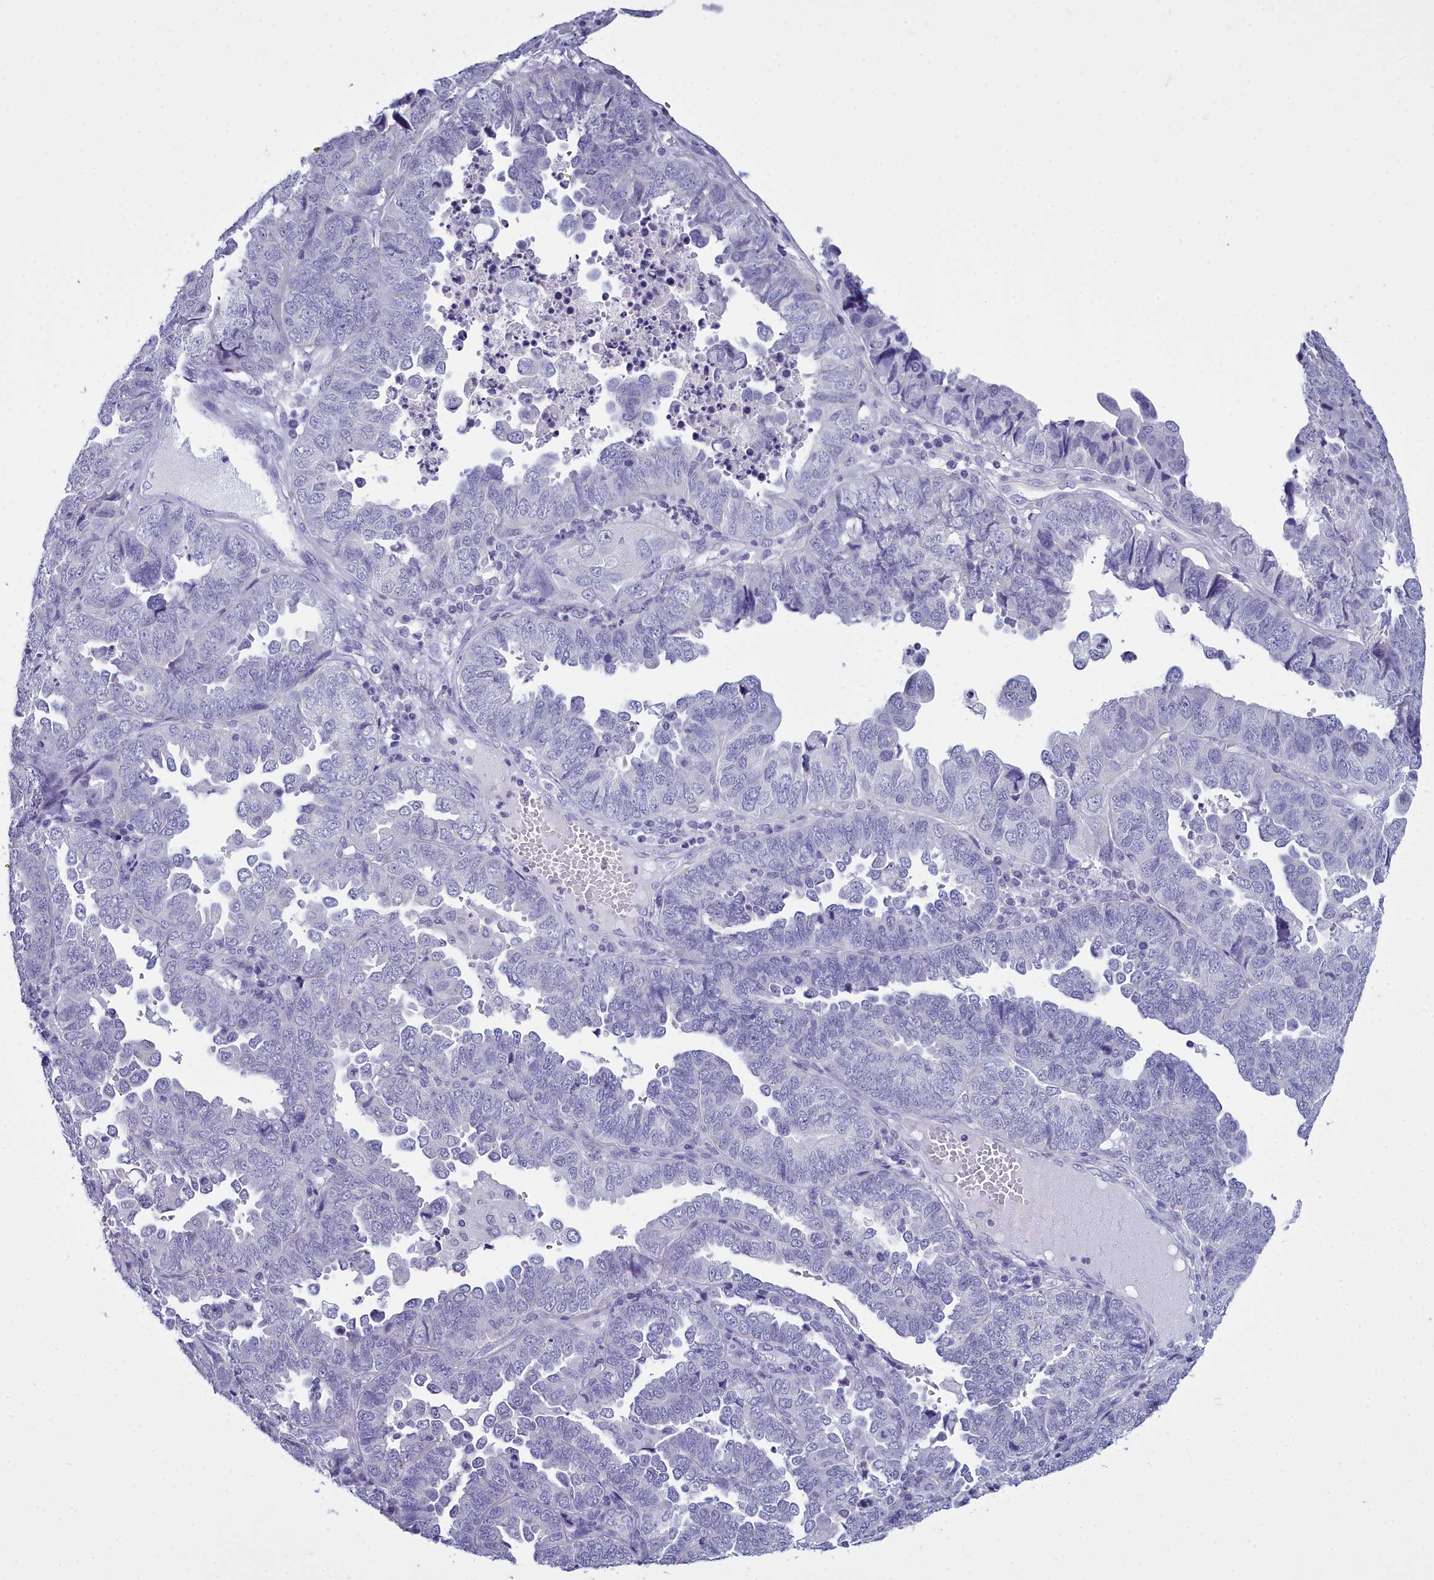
{"staining": {"intensity": "negative", "quantity": "none", "location": "none"}, "tissue": "endometrial cancer", "cell_type": "Tumor cells", "image_type": "cancer", "snomed": [{"axis": "morphology", "description": "Adenocarcinoma, NOS"}, {"axis": "topography", "description": "Endometrium"}], "caption": "Tumor cells show no significant expression in endometrial adenocarcinoma. (Stains: DAB immunohistochemistry with hematoxylin counter stain, Microscopy: brightfield microscopy at high magnification).", "gene": "MAP6", "patient": {"sex": "female", "age": 79}}